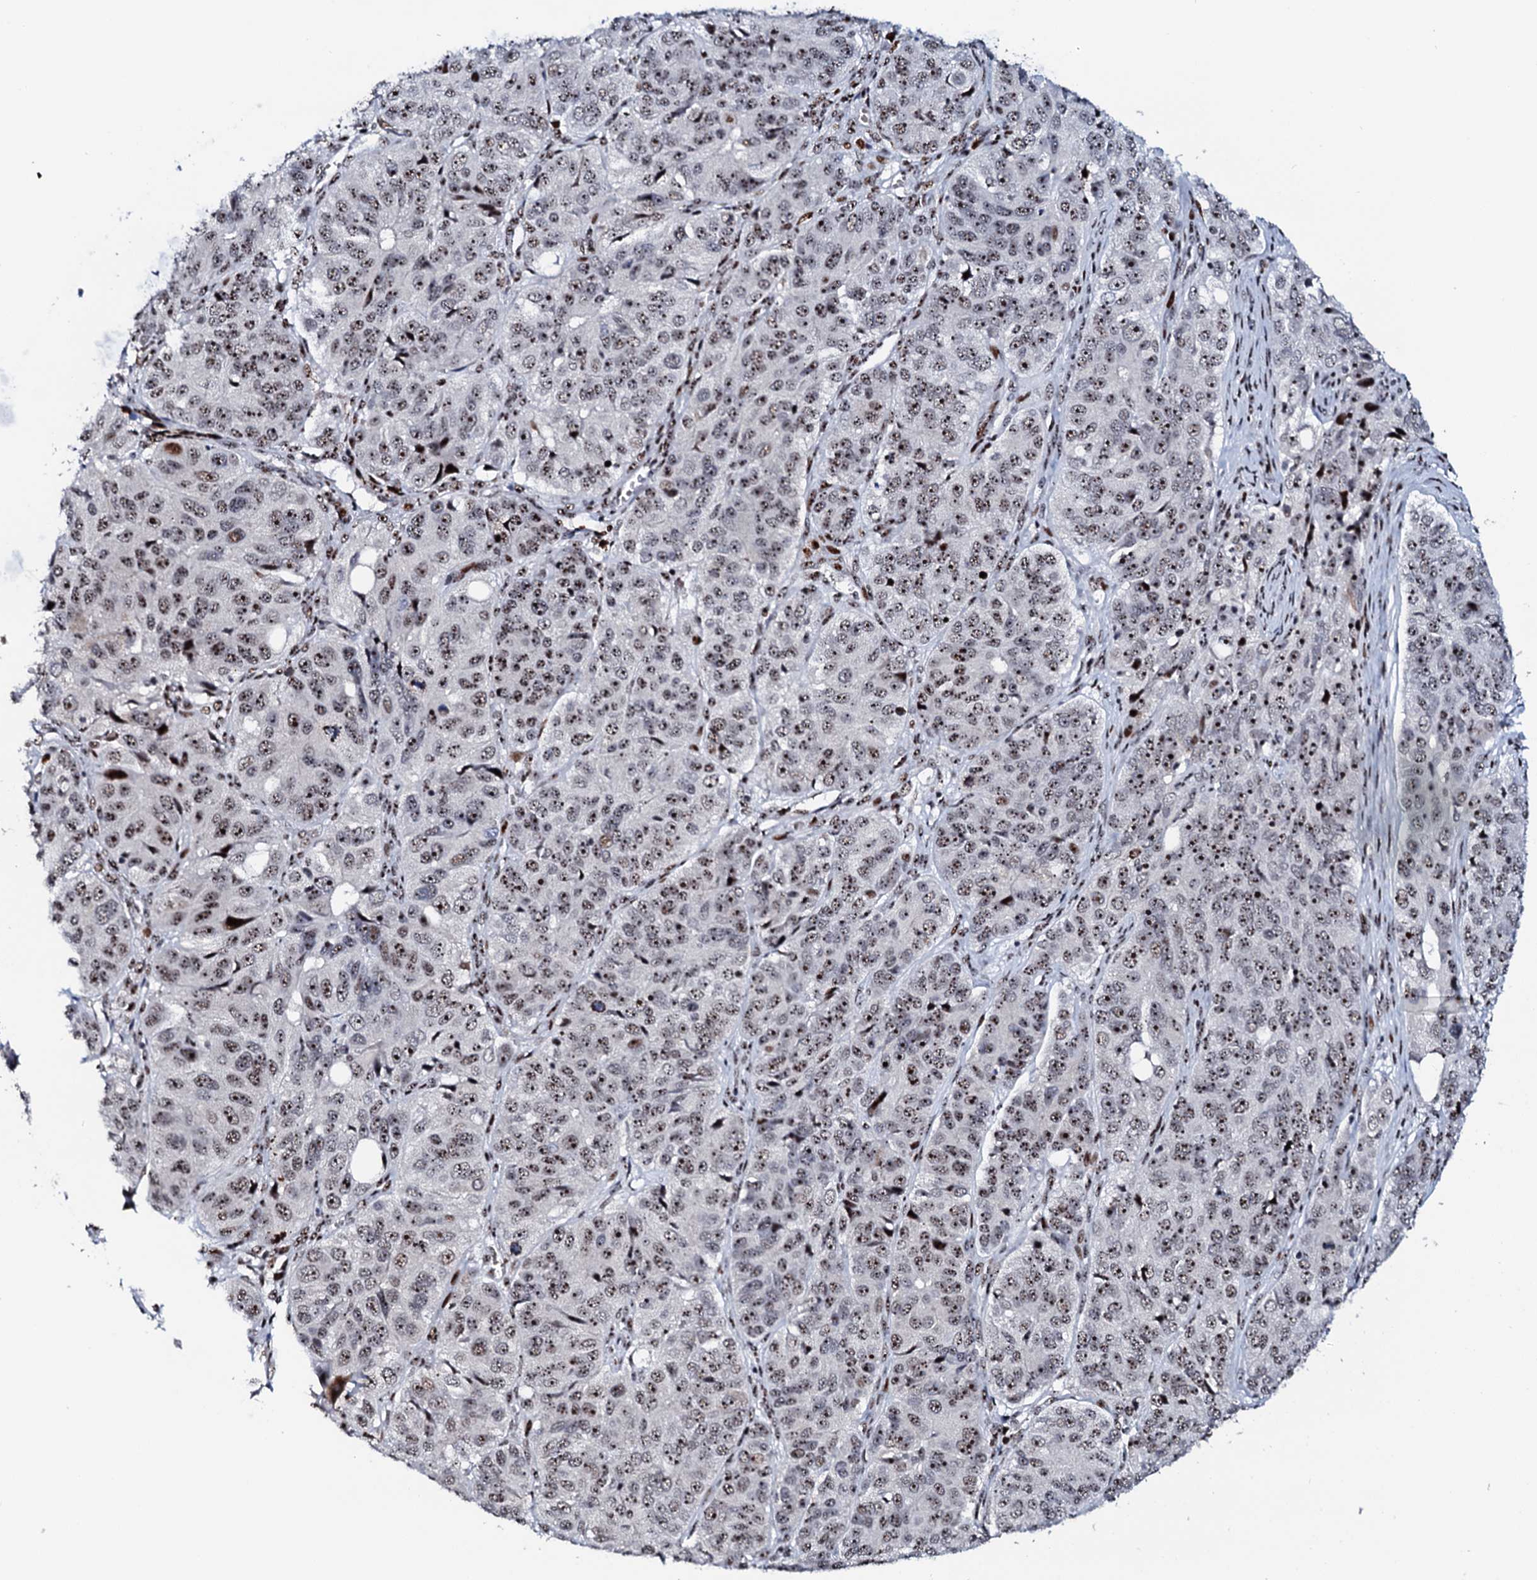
{"staining": {"intensity": "moderate", "quantity": ">75%", "location": "nuclear"}, "tissue": "ovarian cancer", "cell_type": "Tumor cells", "image_type": "cancer", "snomed": [{"axis": "morphology", "description": "Carcinoma, endometroid"}, {"axis": "topography", "description": "Ovary"}], "caption": "Tumor cells exhibit medium levels of moderate nuclear positivity in approximately >75% of cells in ovarian cancer (endometroid carcinoma). Using DAB (brown) and hematoxylin (blue) stains, captured at high magnification using brightfield microscopy.", "gene": "NEUROG3", "patient": {"sex": "female", "age": 51}}